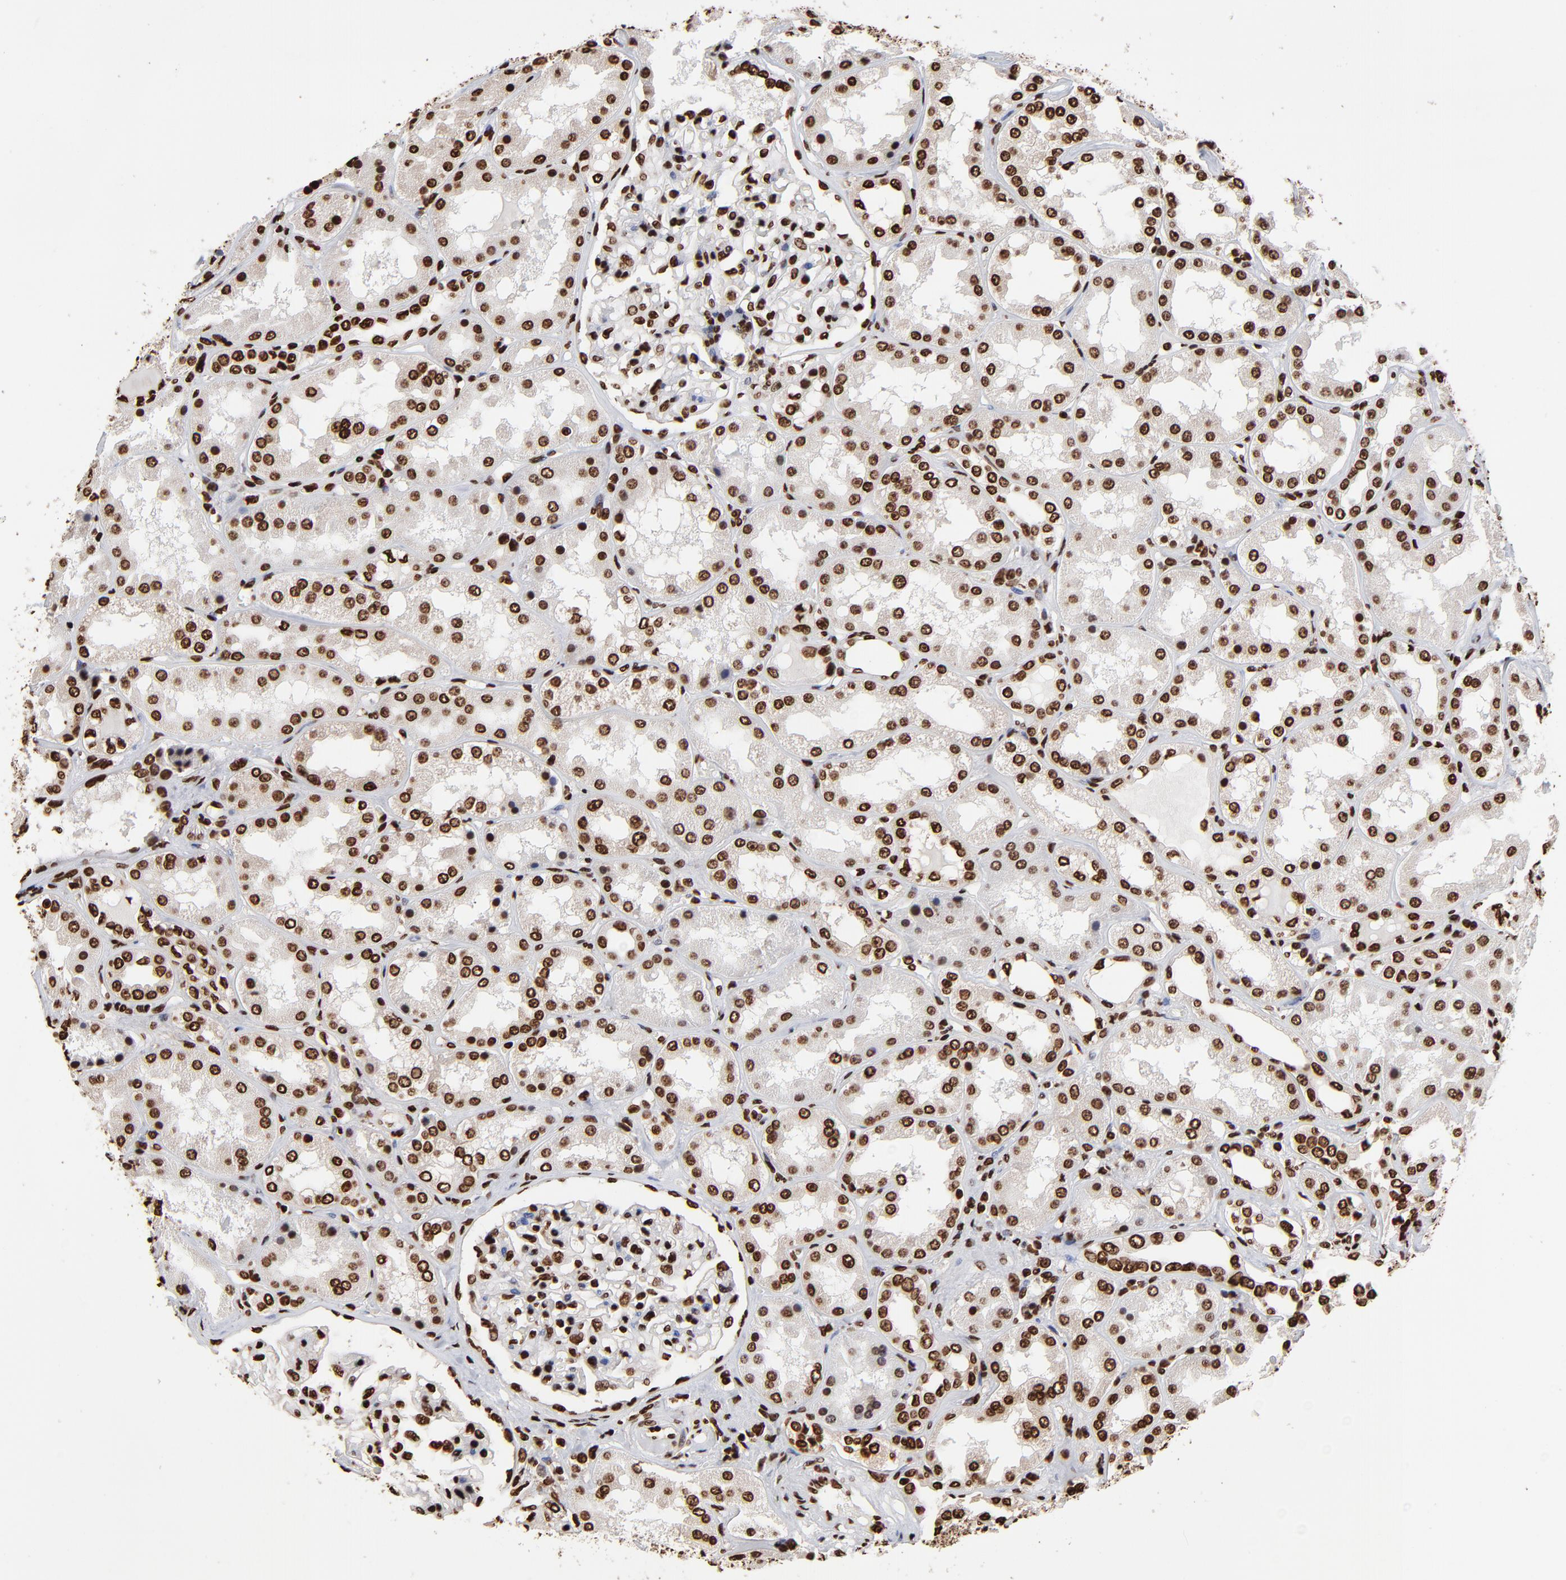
{"staining": {"intensity": "strong", "quantity": ">75%", "location": "nuclear"}, "tissue": "kidney", "cell_type": "Cells in glomeruli", "image_type": "normal", "snomed": [{"axis": "morphology", "description": "Normal tissue, NOS"}, {"axis": "topography", "description": "Kidney"}], "caption": "Immunohistochemistry image of unremarkable human kidney stained for a protein (brown), which exhibits high levels of strong nuclear staining in about >75% of cells in glomeruli.", "gene": "ZNF544", "patient": {"sex": "female", "age": 56}}